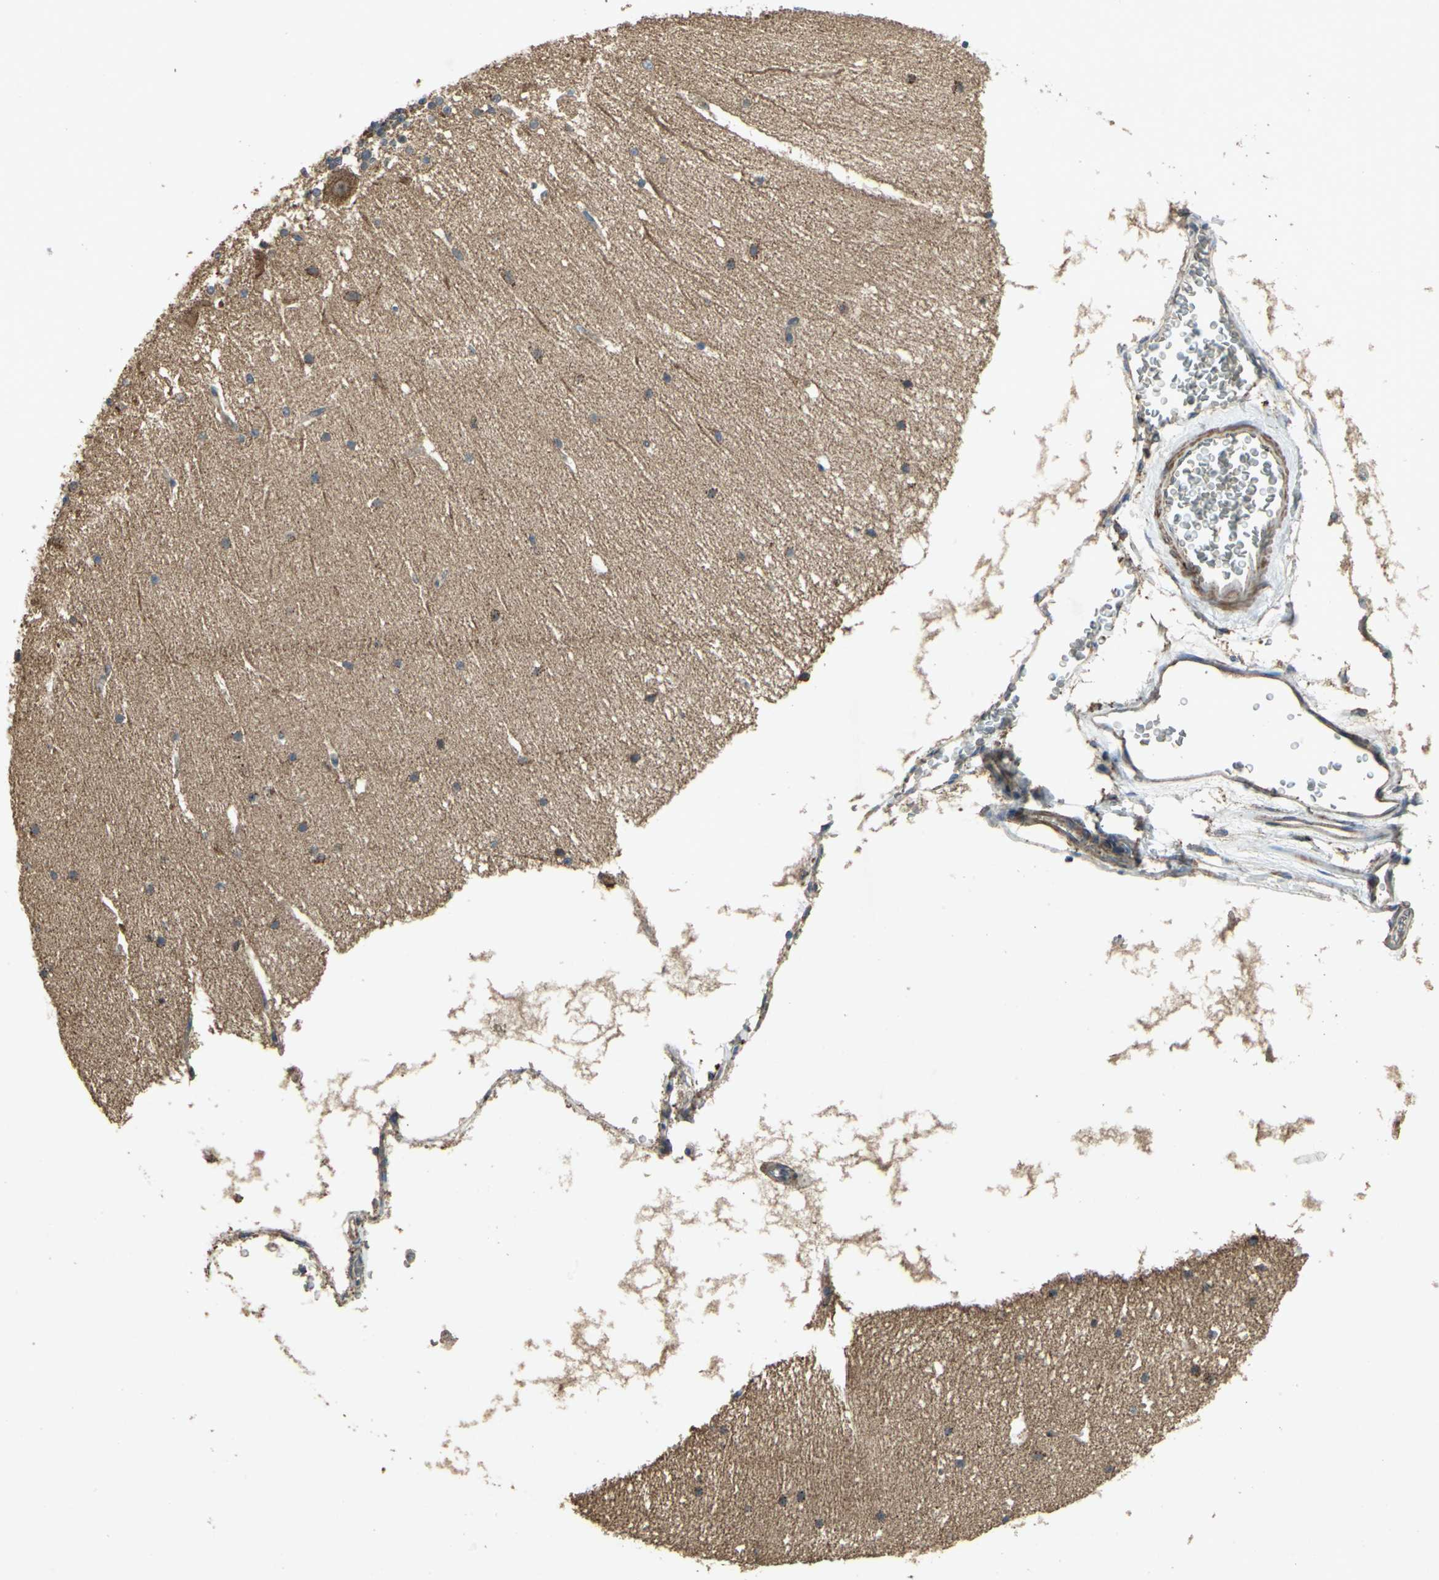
{"staining": {"intensity": "moderate", "quantity": "25%-75%", "location": "cytoplasmic/membranous"}, "tissue": "cerebellum", "cell_type": "Cells in granular layer", "image_type": "normal", "snomed": [{"axis": "morphology", "description": "Normal tissue, NOS"}, {"axis": "topography", "description": "Cerebellum"}], "caption": "This photomicrograph demonstrates immunohistochemistry staining of normal human cerebellum, with medium moderate cytoplasmic/membranous positivity in about 25%-75% of cells in granular layer.", "gene": "POLRMT", "patient": {"sex": "female", "age": 19}}